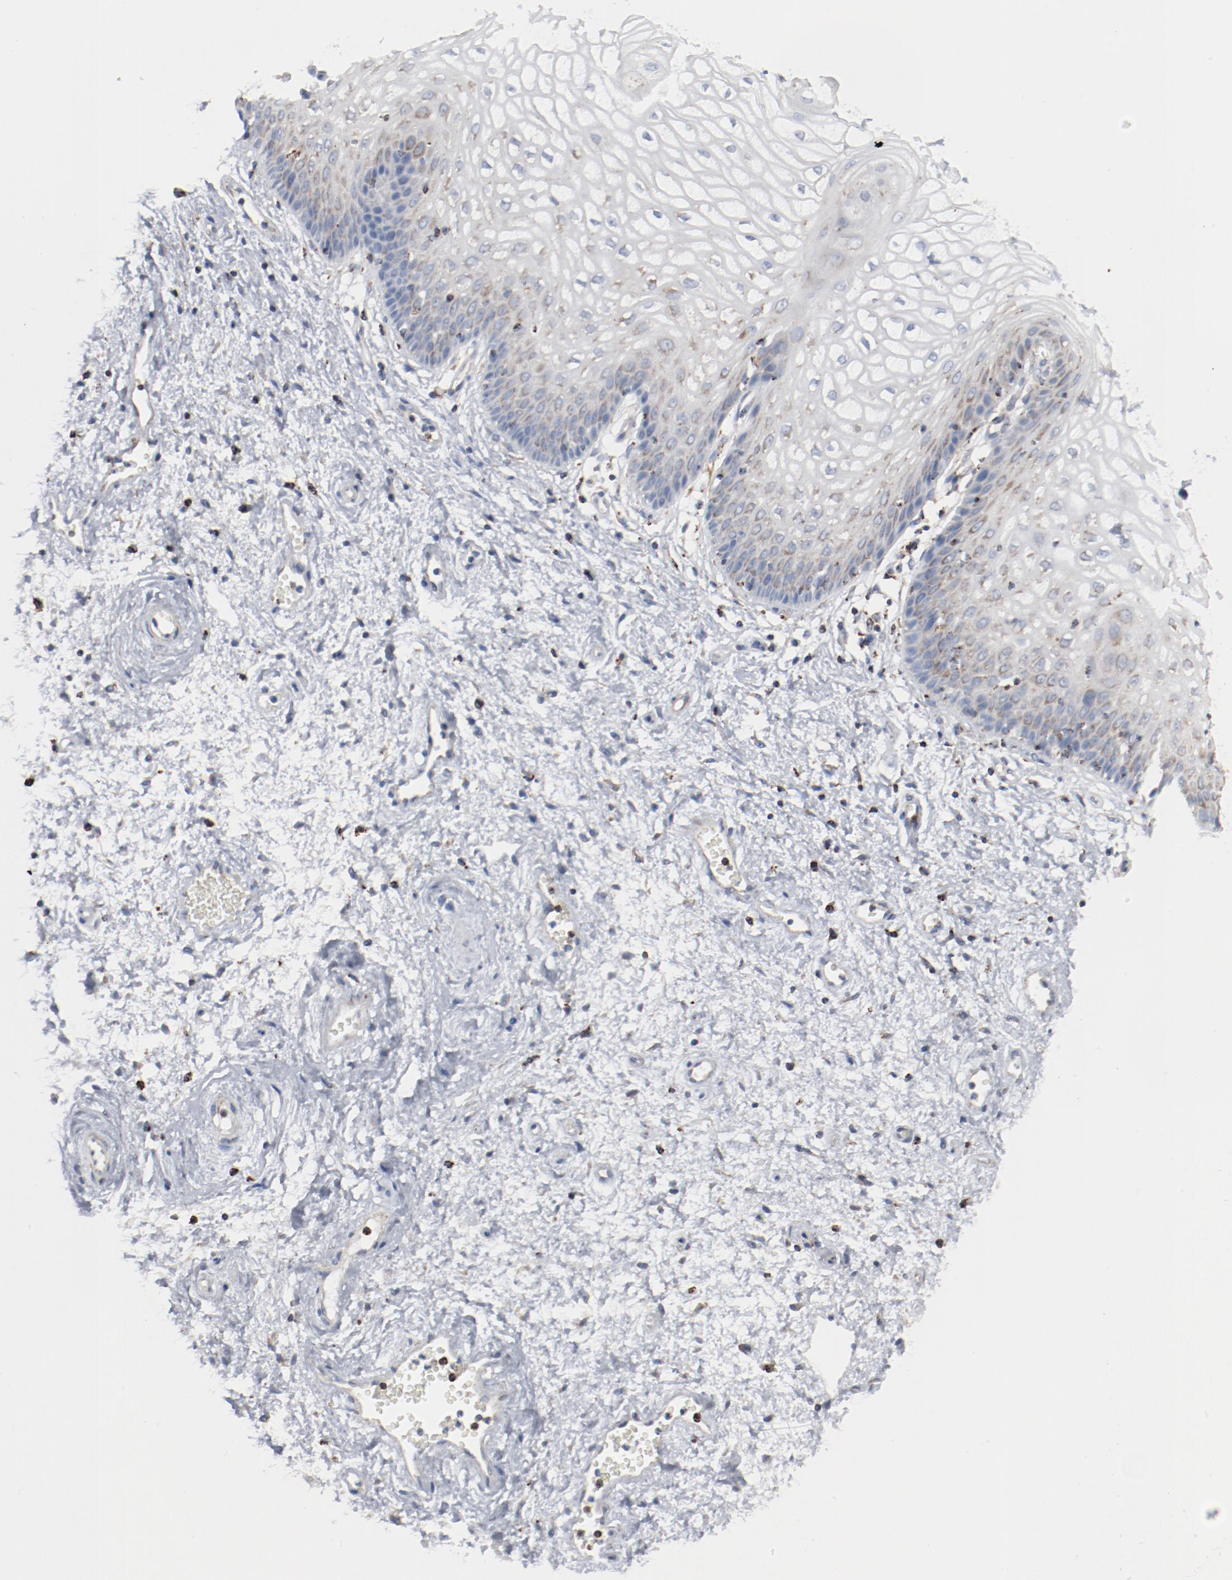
{"staining": {"intensity": "weak", "quantity": "<25%", "location": "cytoplasmic/membranous"}, "tissue": "vagina", "cell_type": "Squamous epithelial cells", "image_type": "normal", "snomed": [{"axis": "morphology", "description": "Normal tissue, NOS"}, {"axis": "topography", "description": "Vagina"}], "caption": "An immunohistochemistry (IHC) image of unremarkable vagina is shown. There is no staining in squamous epithelial cells of vagina. Brightfield microscopy of IHC stained with DAB (3,3'-diaminobenzidine) (brown) and hematoxylin (blue), captured at high magnification.", "gene": "SETD3", "patient": {"sex": "female", "age": 34}}